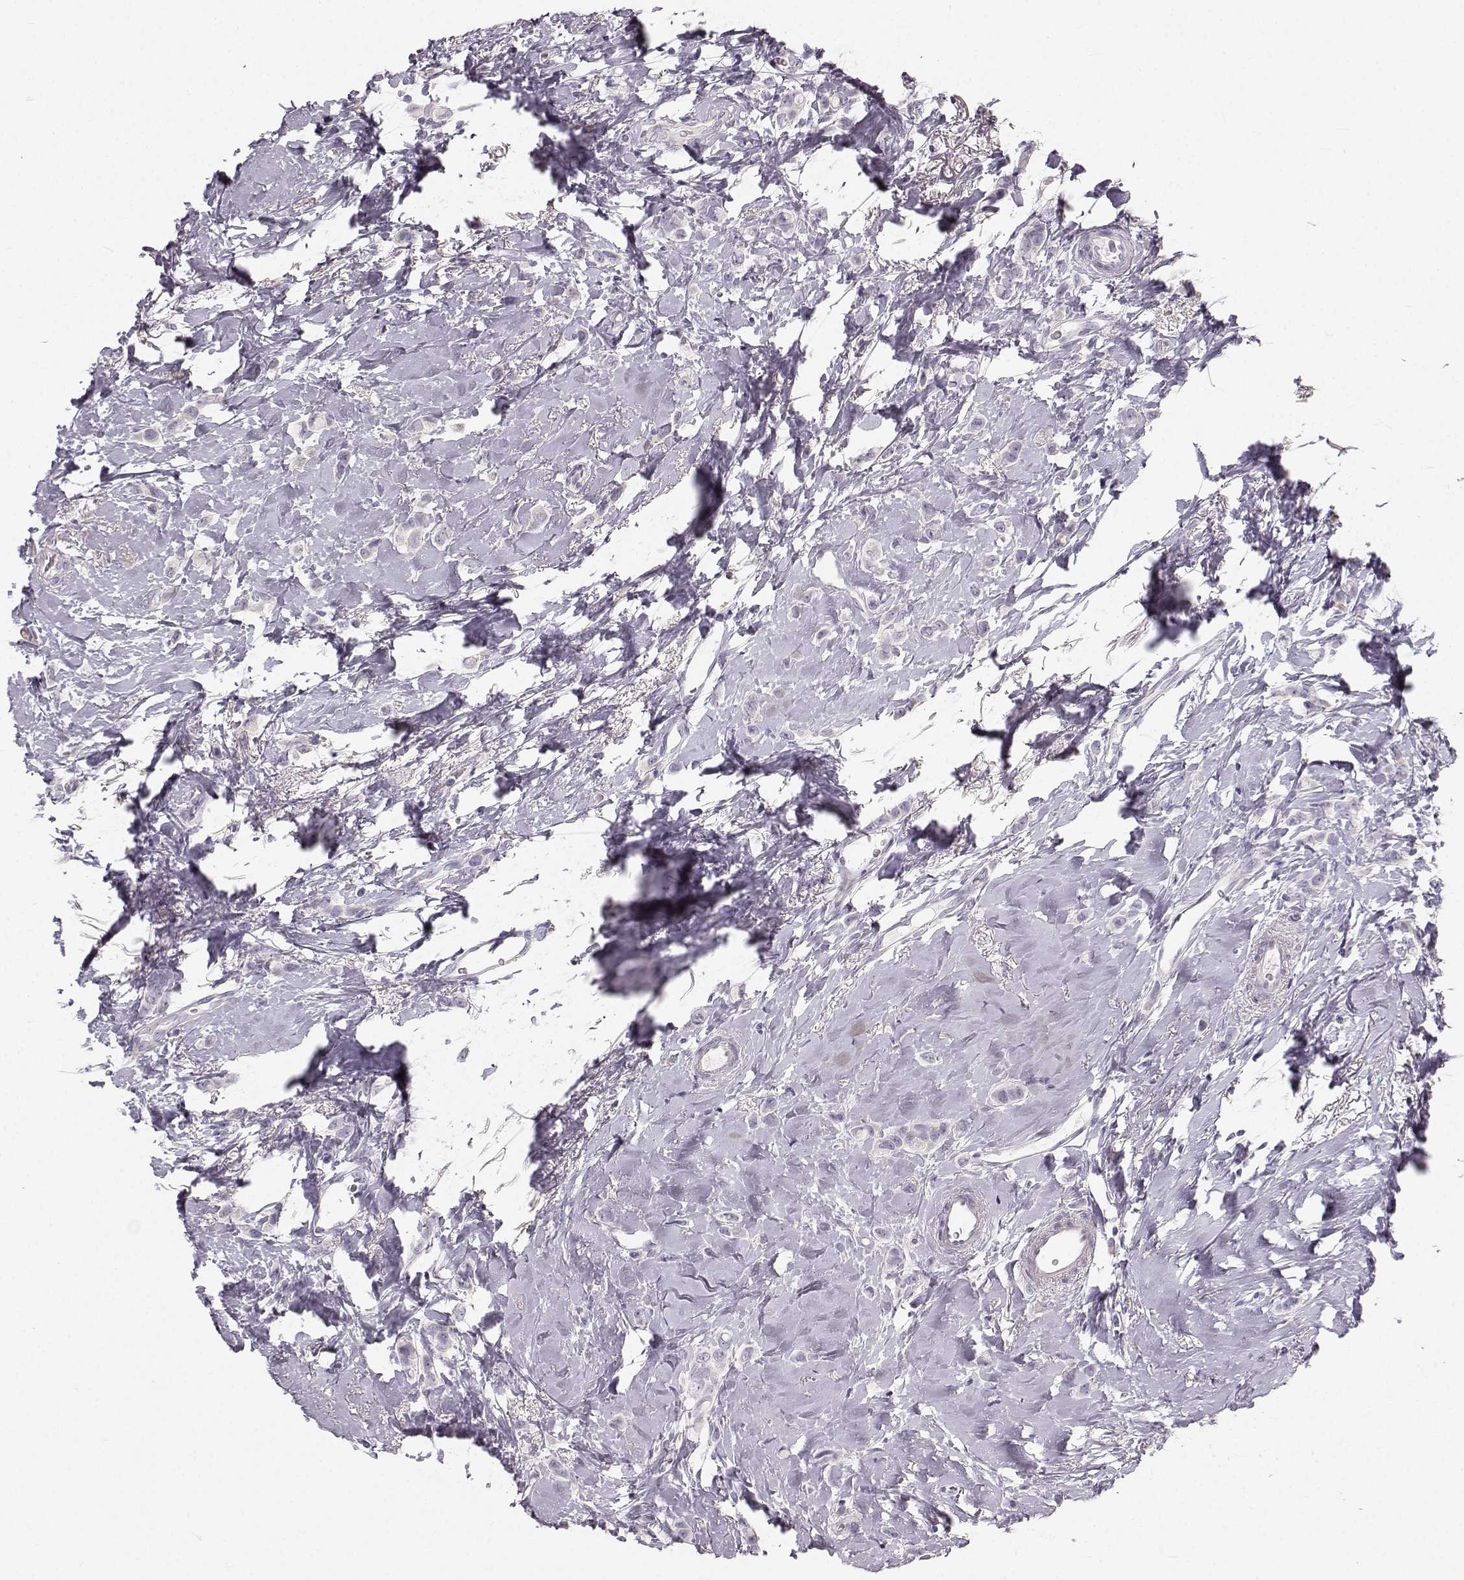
{"staining": {"intensity": "negative", "quantity": "none", "location": "none"}, "tissue": "breast cancer", "cell_type": "Tumor cells", "image_type": "cancer", "snomed": [{"axis": "morphology", "description": "Lobular carcinoma"}, {"axis": "topography", "description": "Breast"}], "caption": "This is an immunohistochemistry micrograph of human breast cancer. There is no staining in tumor cells.", "gene": "OIP5", "patient": {"sex": "female", "age": 66}}